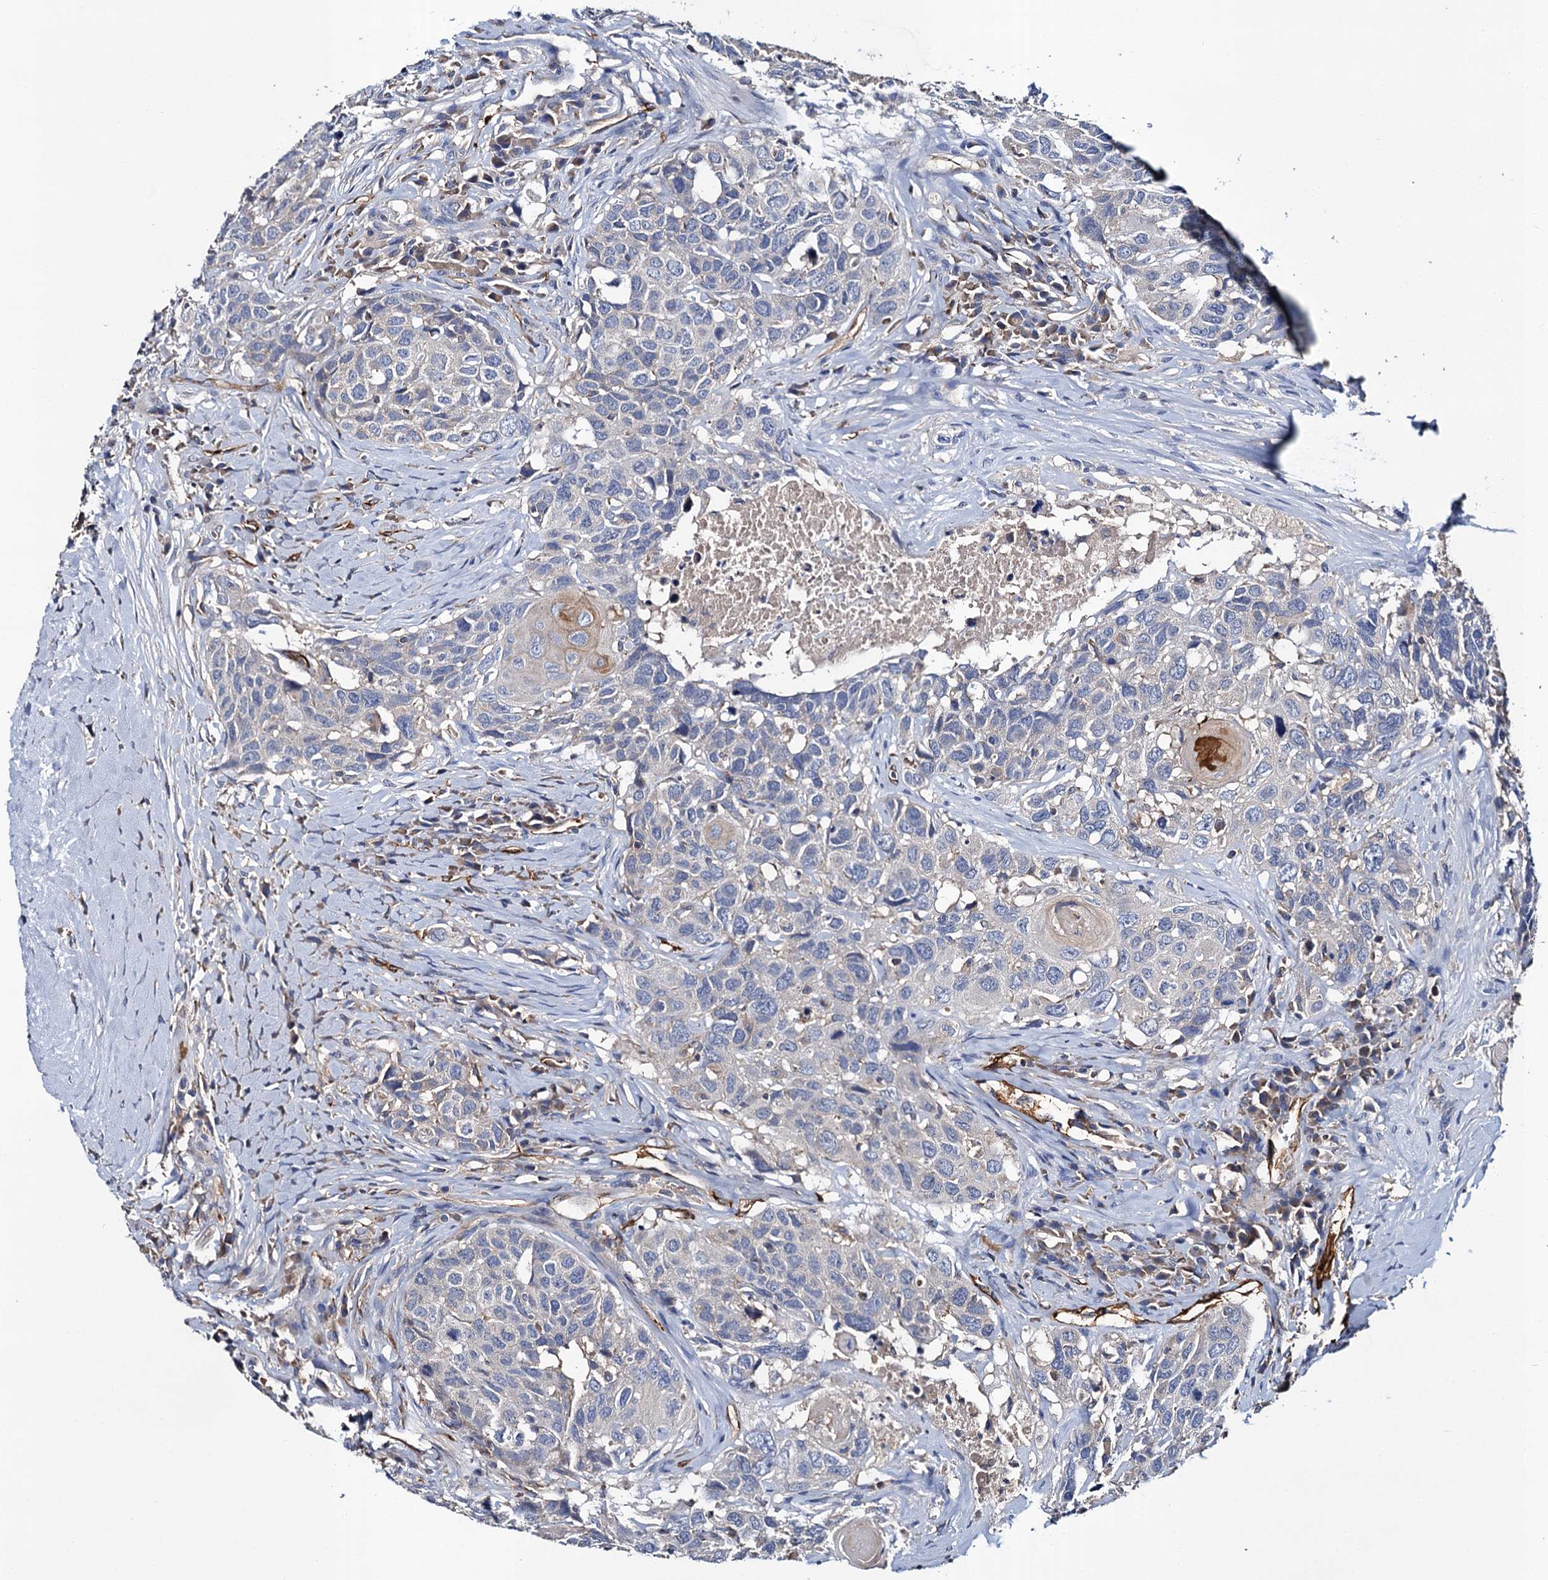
{"staining": {"intensity": "negative", "quantity": "none", "location": "none"}, "tissue": "head and neck cancer", "cell_type": "Tumor cells", "image_type": "cancer", "snomed": [{"axis": "morphology", "description": "Squamous cell carcinoma, NOS"}, {"axis": "topography", "description": "Head-Neck"}], "caption": "High power microscopy micrograph of an immunohistochemistry histopathology image of head and neck cancer (squamous cell carcinoma), revealing no significant positivity in tumor cells.", "gene": "CACNA1C", "patient": {"sex": "male", "age": 66}}